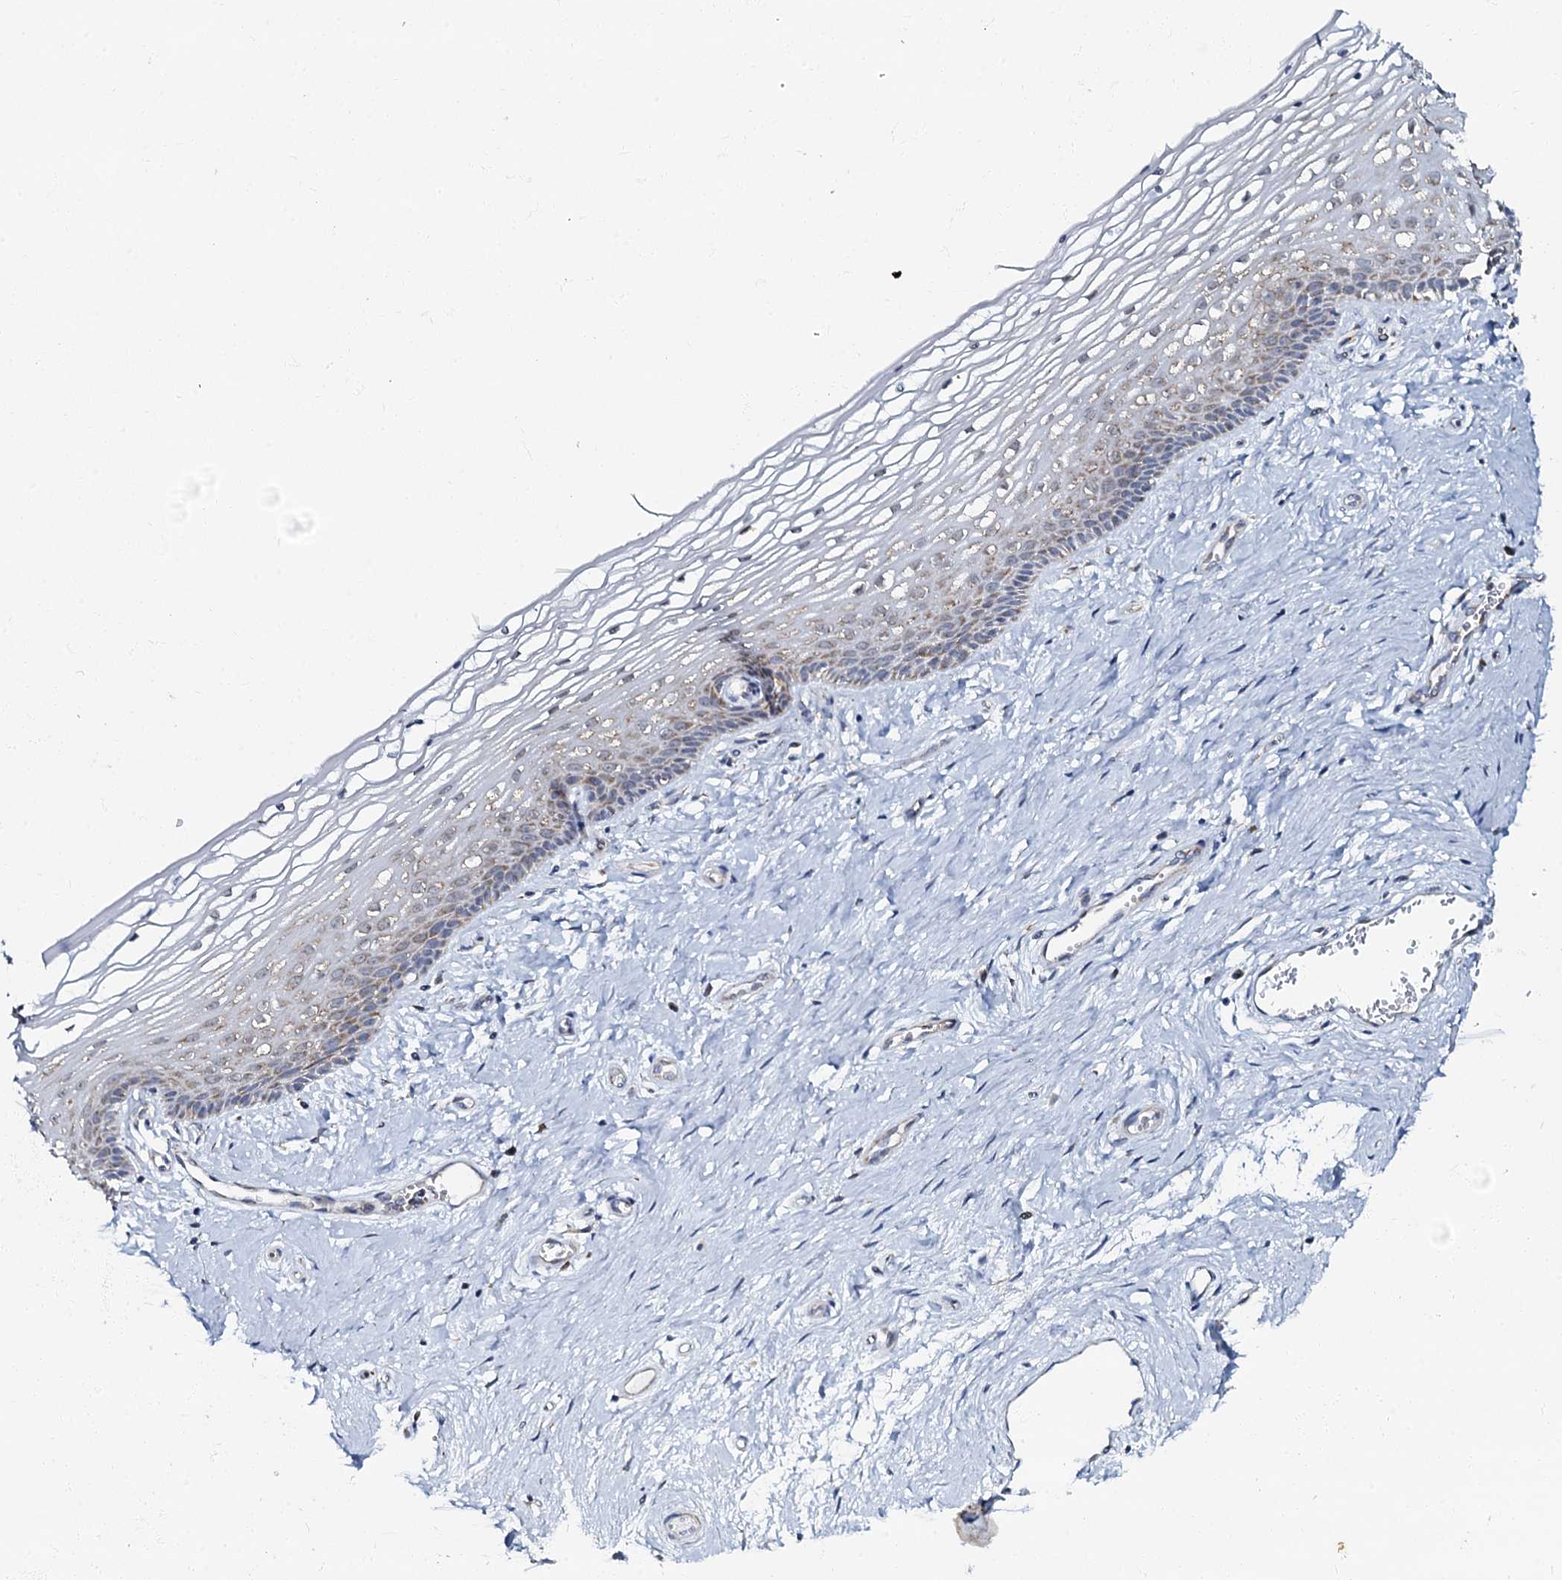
{"staining": {"intensity": "weak", "quantity": "25%-75%", "location": "cytoplasmic/membranous"}, "tissue": "vagina", "cell_type": "Squamous epithelial cells", "image_type": "normal", "snomed": [{"axis": "morphology", "description": "Normal tissue, NOS"}, {"axis": "topography", "description": "Vagina"}], "caption": "DAB immunohistochemical staining of unremarkable human vagina reveals weak cytoplasmic/membranous protein staining in about 25%-75% of squamous epithelial cells.", "gene": "MRPL51", "patient": {"sex": "female", "age": 46}}